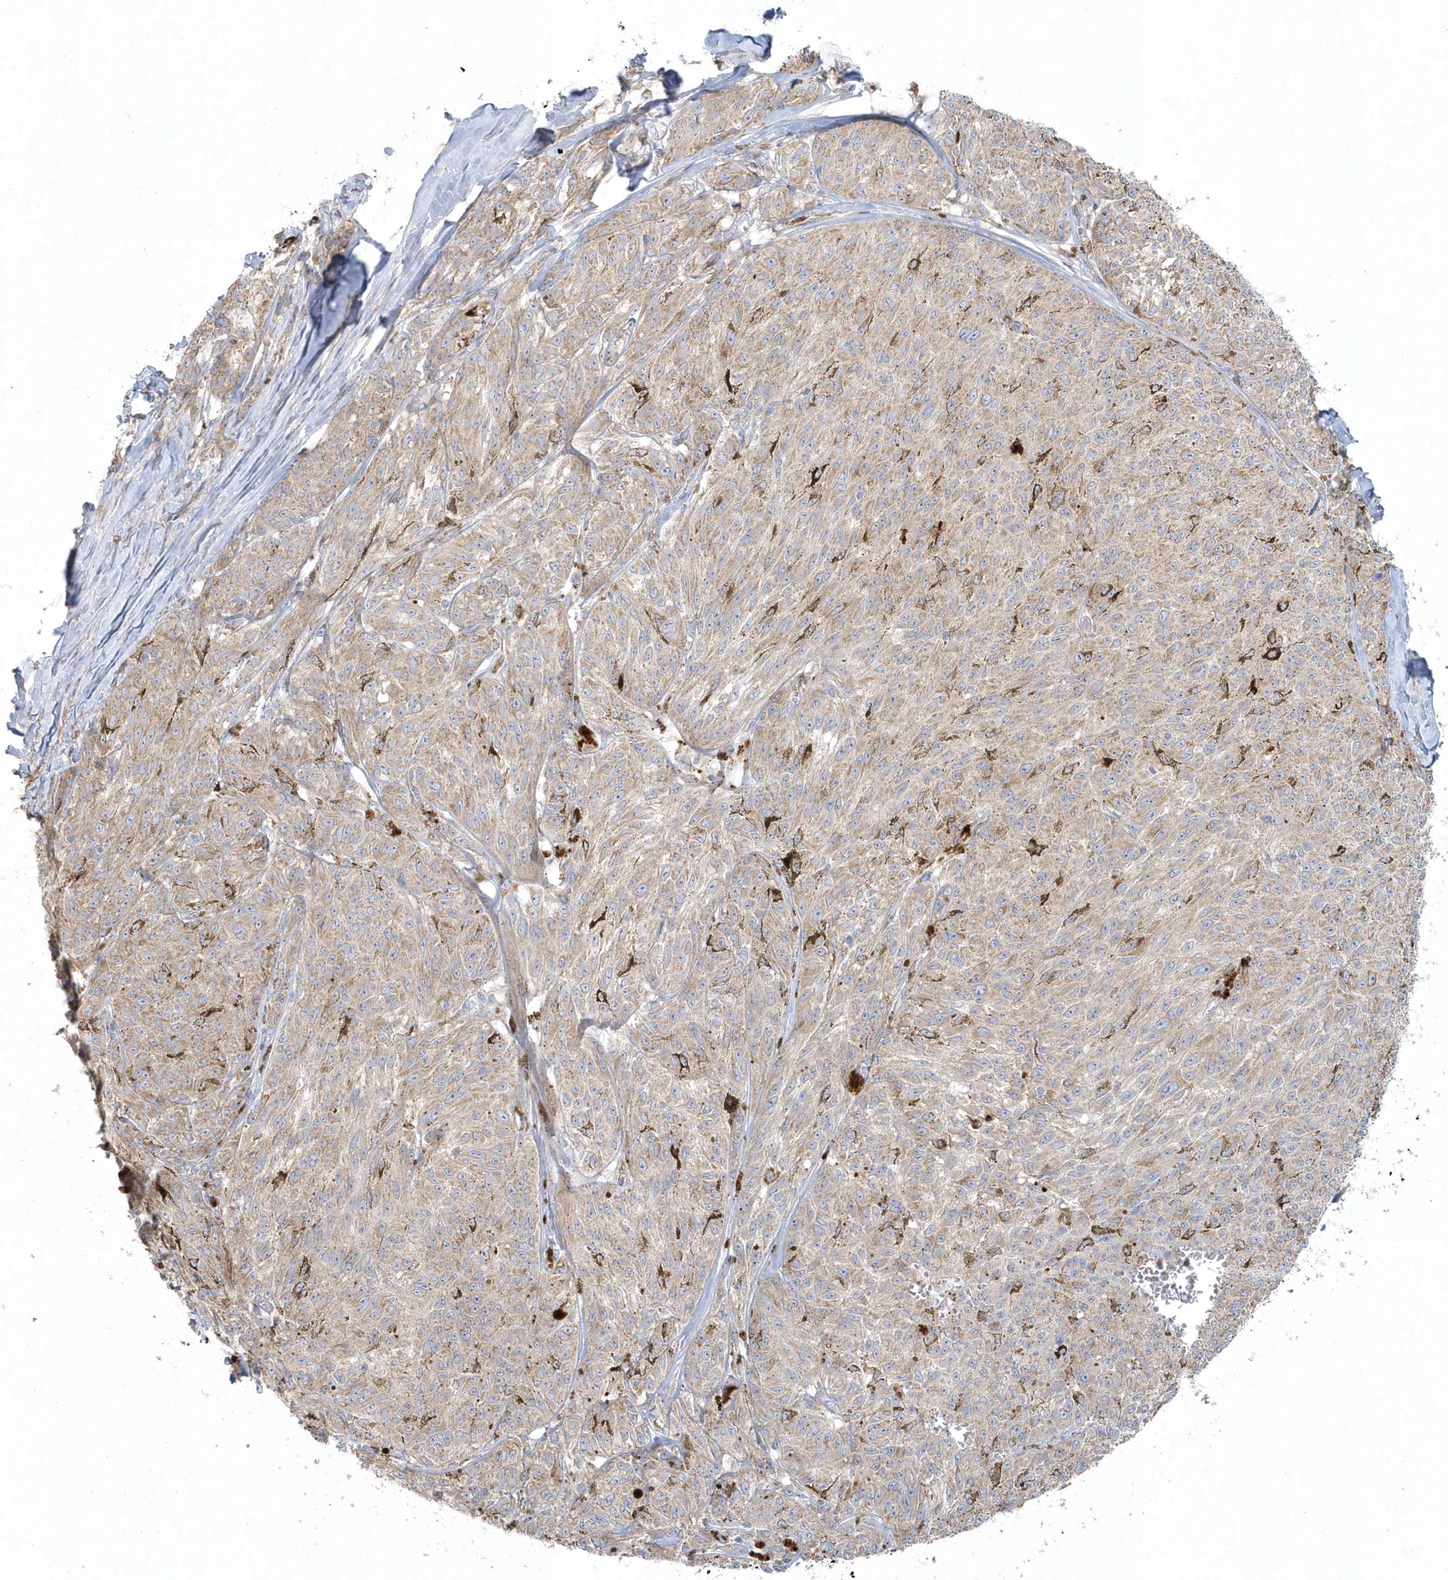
{"staining": {"intensity": "weak", "quantity": ">75%", "location": "cytoplasmic/membranous"}, "tissue": "melanoma", "cell_type": "Tumor cells", "image_type": "cancer", "snomed": [{"axis": "morphology", "description": "Malignant melanoma, NOS"}, {"axis": "topography", "description": "Skin"}], "caption": "Malignant melanoma was stained to show a protein in brown. There is low levels of weak cytoplasmic/membranous positivity in approximately >75% of tumor cells.", "gene": "BLTP3A", "patient": {"sex": "female", "age": 72}}